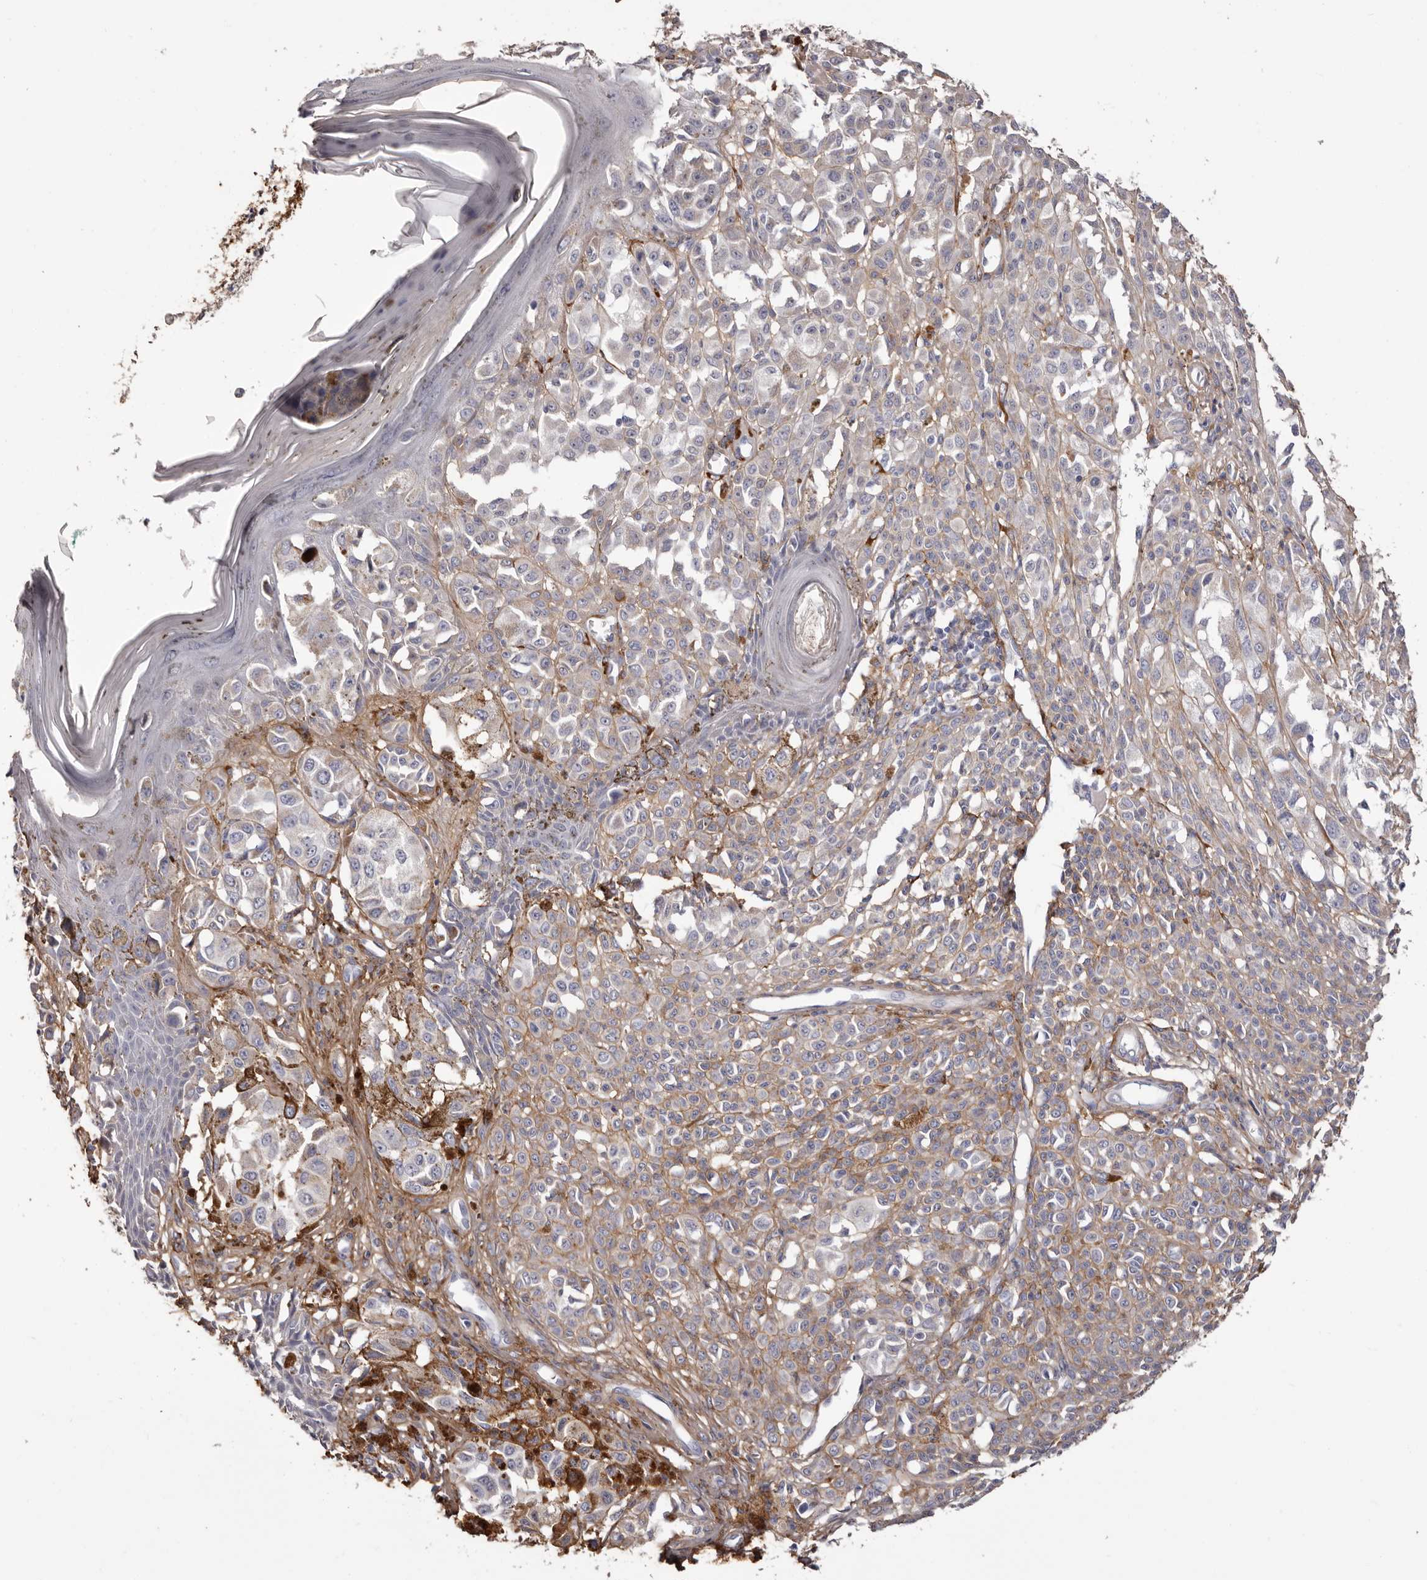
{"staining": {"intensity": "negative", "quantity": "none", "location": "none"}, "tissue": "melanoma", "cell_type": "Tumor cells", "image_type": "cancer", "snomed": [{"axis": "morphology", "description": "Malignant melanoma, NOS"}, {"axis": "topography", "description": "Skin of leg"}], "caption": "Immunohistochemistry (IHC) of human malignant melanoma exhibits no staining in tumor cells.", "gene": "COL6A1", "patient": {"sex": "female", "age": 72}}